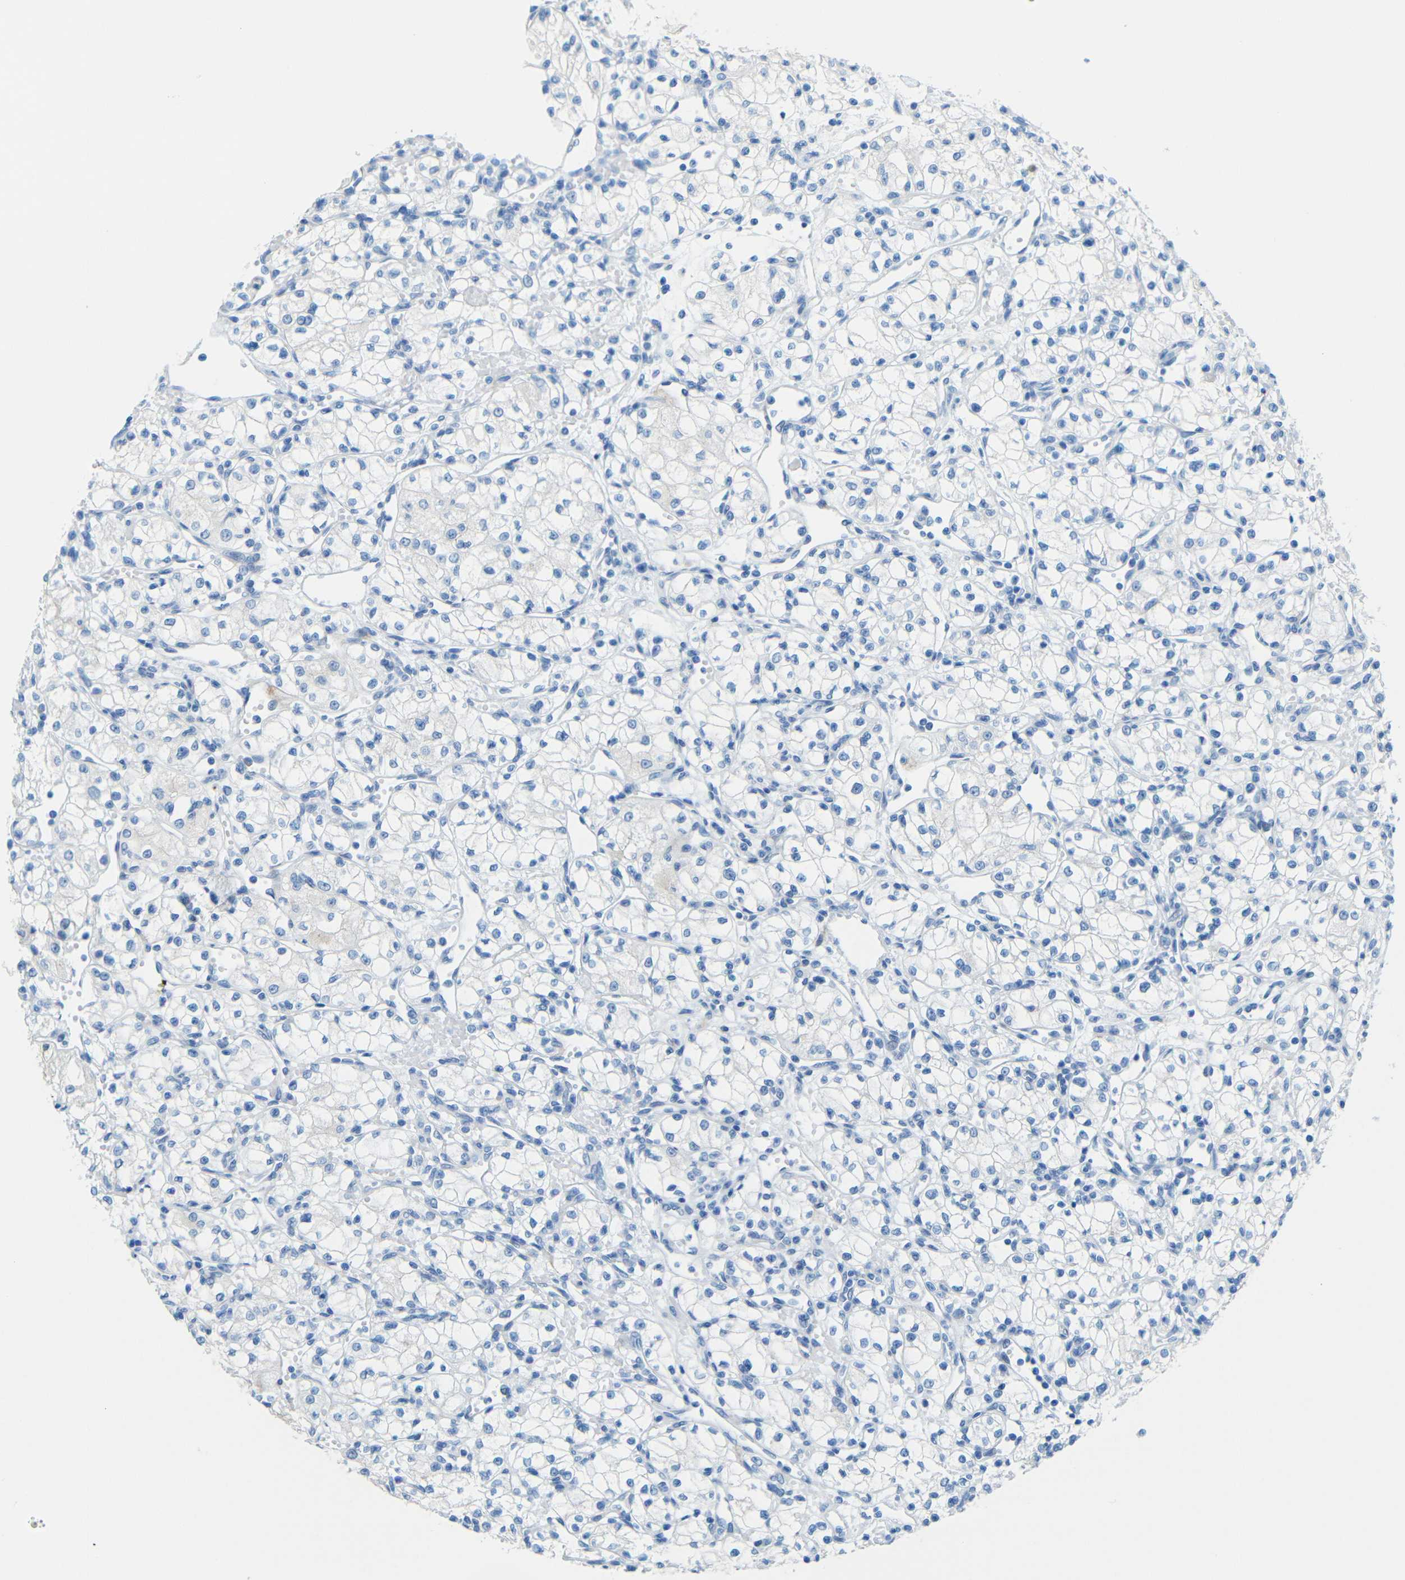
{"staining": {"intensity": "negative", "quantity": "none", "location": "none"}, "tissue": "renal cancer", "cell_type": "Tumor cells", "image_type": "cancer", "snomed": [{"axis": "morphology", "description": "Normal tissue, NOS"}, {"axis": "morphology", "description": "Adenocarcinoma, NOS"}, {"axis": "topography", "description": "Kidney"}], "caption": "IHC micrograph of human adenocarcinoma (renal) stained for a protein (brown), which shows no expression in tumor cells. Brightfield microscopy of IHC stained with DAB (3,3'-diaminobenzidine) (brown) and hematoxylin (blue), captured at high magnification.", "gene": "TUBB4B", "patient": {"sex": "male", "age": 59}}